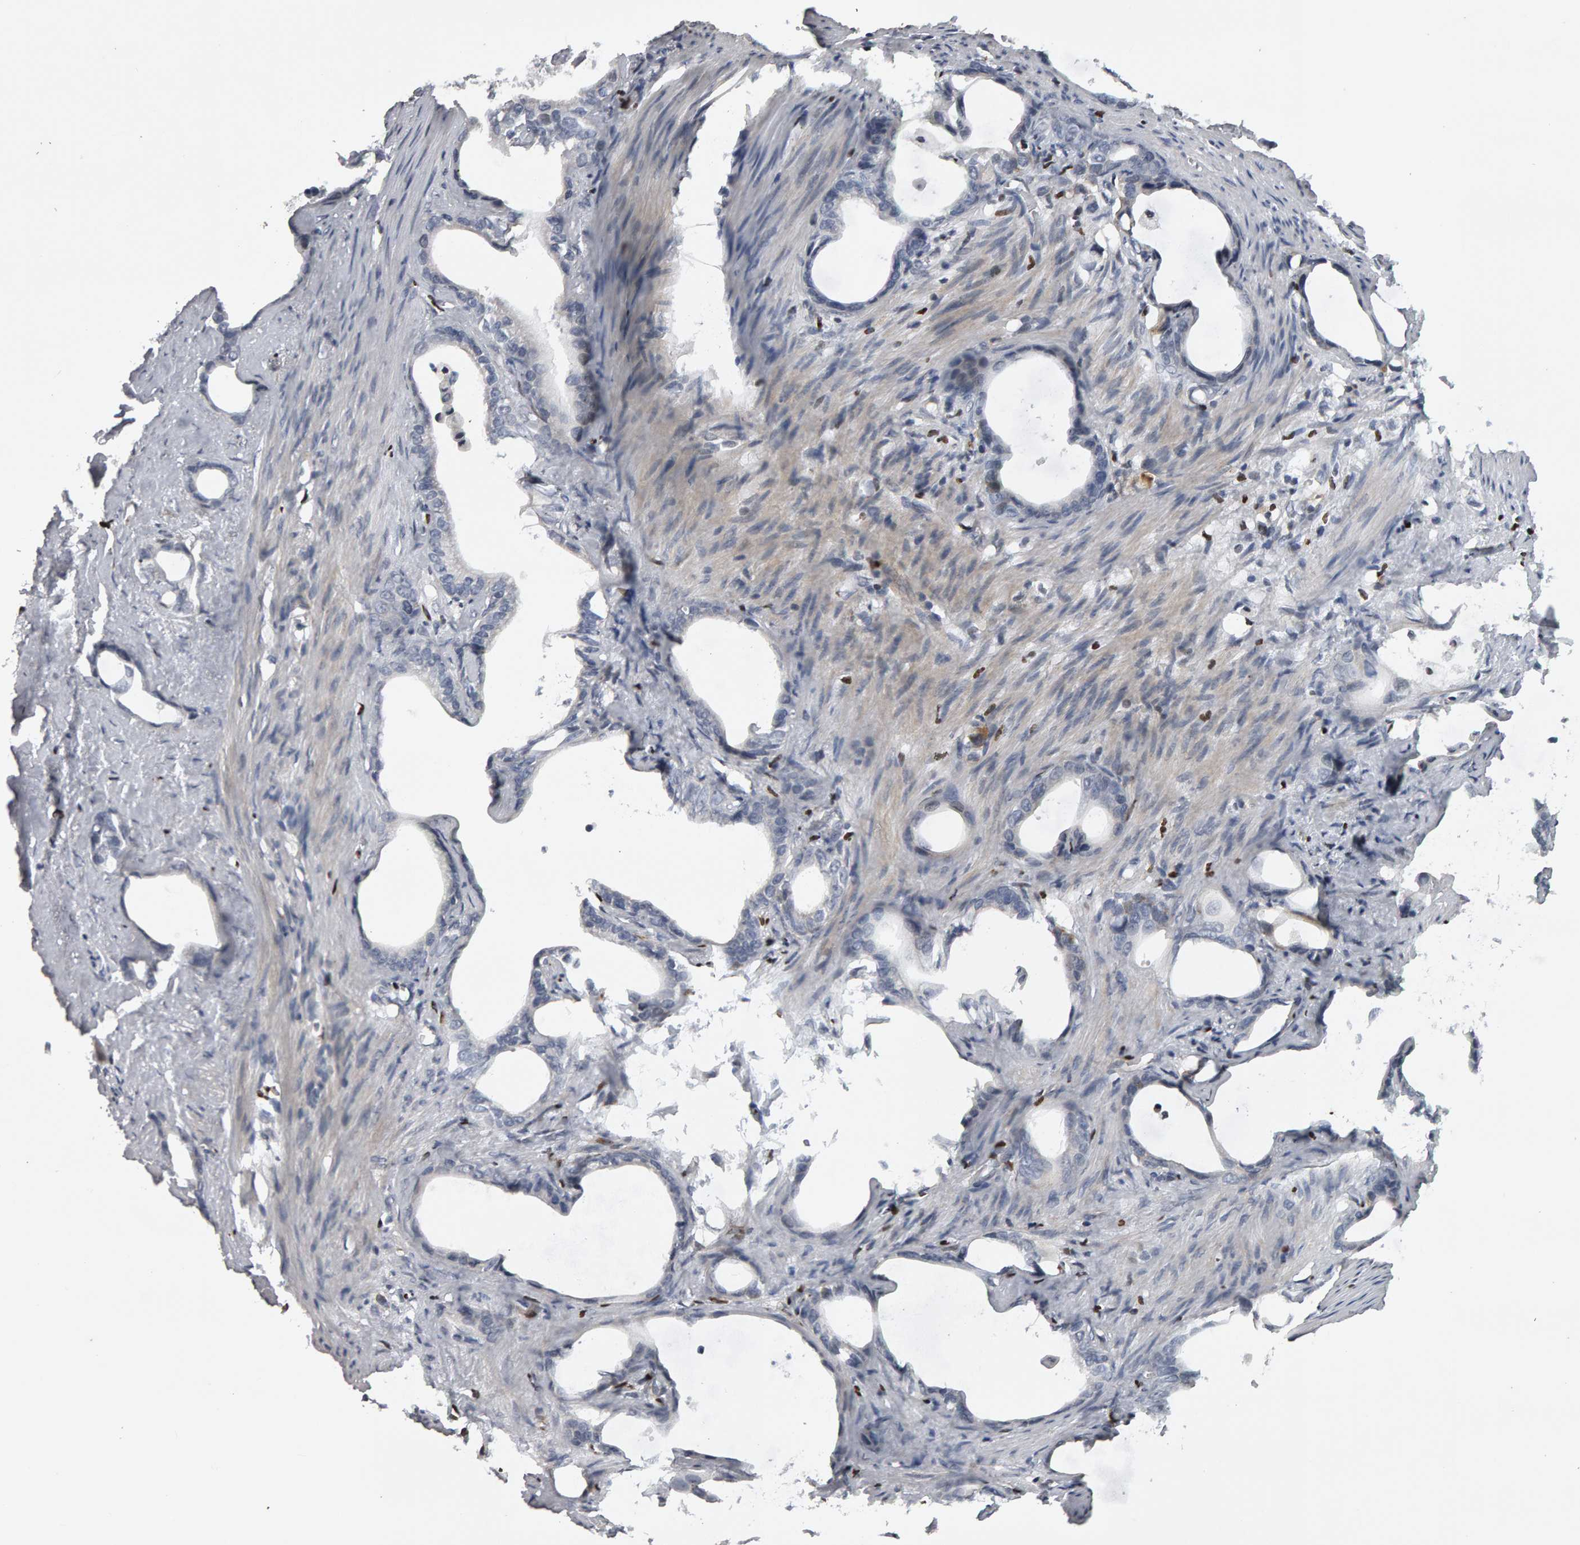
{"staining": {"intensity": "negative", "quantity": "none", "location": "none"}, "tissue": "stomach cancer", "cell_type": "Tumor cells", "image_type": "cancer", "snomed": [{"axis": "morphology", "description": "Adenocarcinoma, NOS"}, {"axis": "topography", "description": "Stomach"}], "caption": "Immunohistochemistry (IHC) histopathology image of human stomach cancer stained for a protein (brown), which shows no expression in tumor cells.", "gene": "IPO8", "patient": {"sex": "female", "age": 75}}